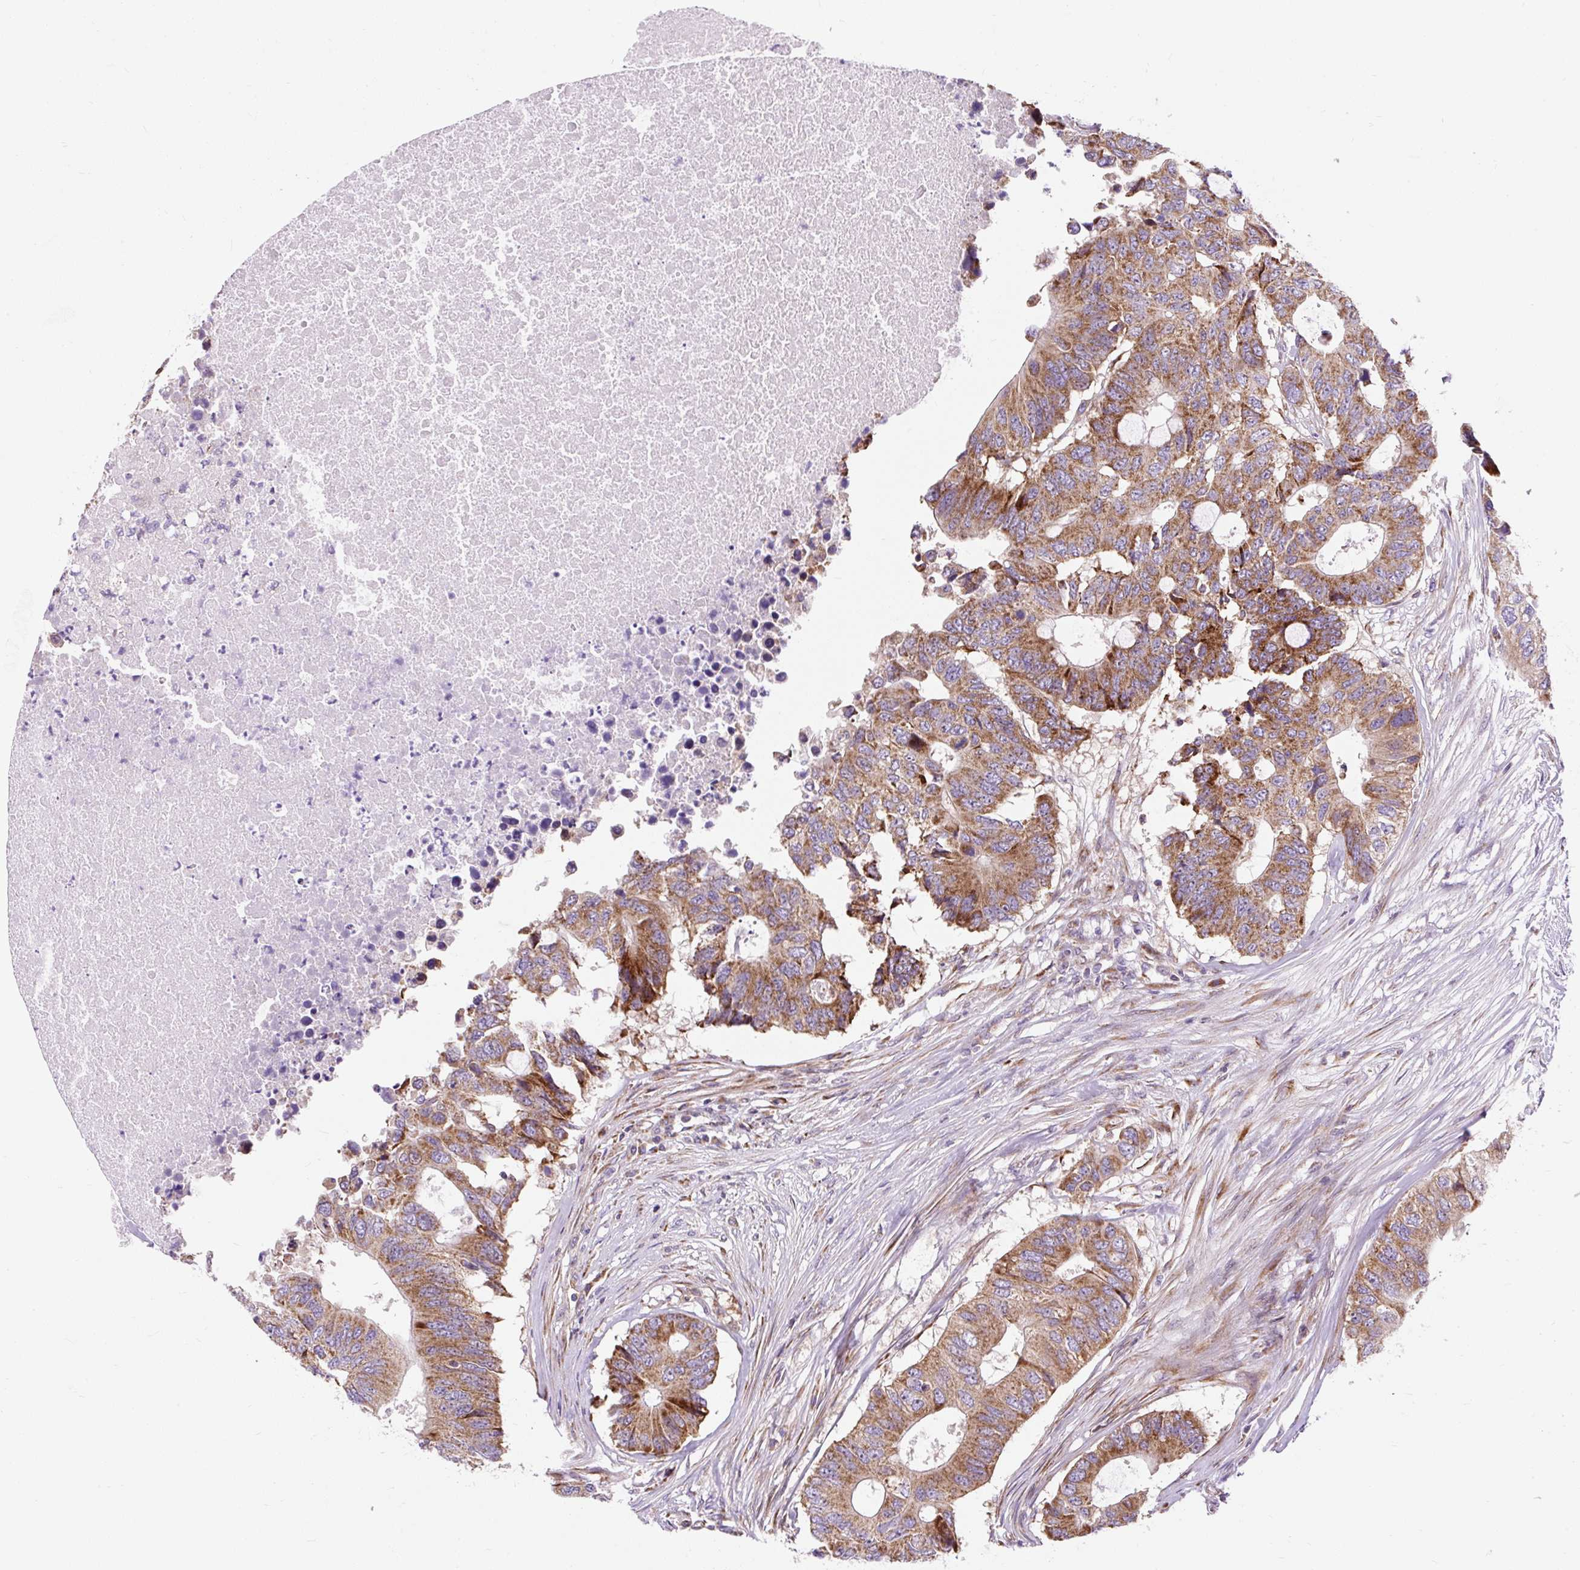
{"staining": {"intensity": "moderate", "quantity": ">75%", "location": "cytoplasmic/membranous"}, "tissue": "colorectal cancer", "cell_type": "Tumor cells", "image_type": "cancer", "snomed": [{"axis": "morphology", "description": "Adenocarcinoma, NOS"}, {"axis": "topography", "description": "Colon"}], "caption": "Protein staining of colorectal adenocarcinoma tissue reveals moderate cytoplasmic/membranous expression in approximately >75% of tumor cells.", "gene": "CISD3", "patient": {"sex": "male", "age": 71}}